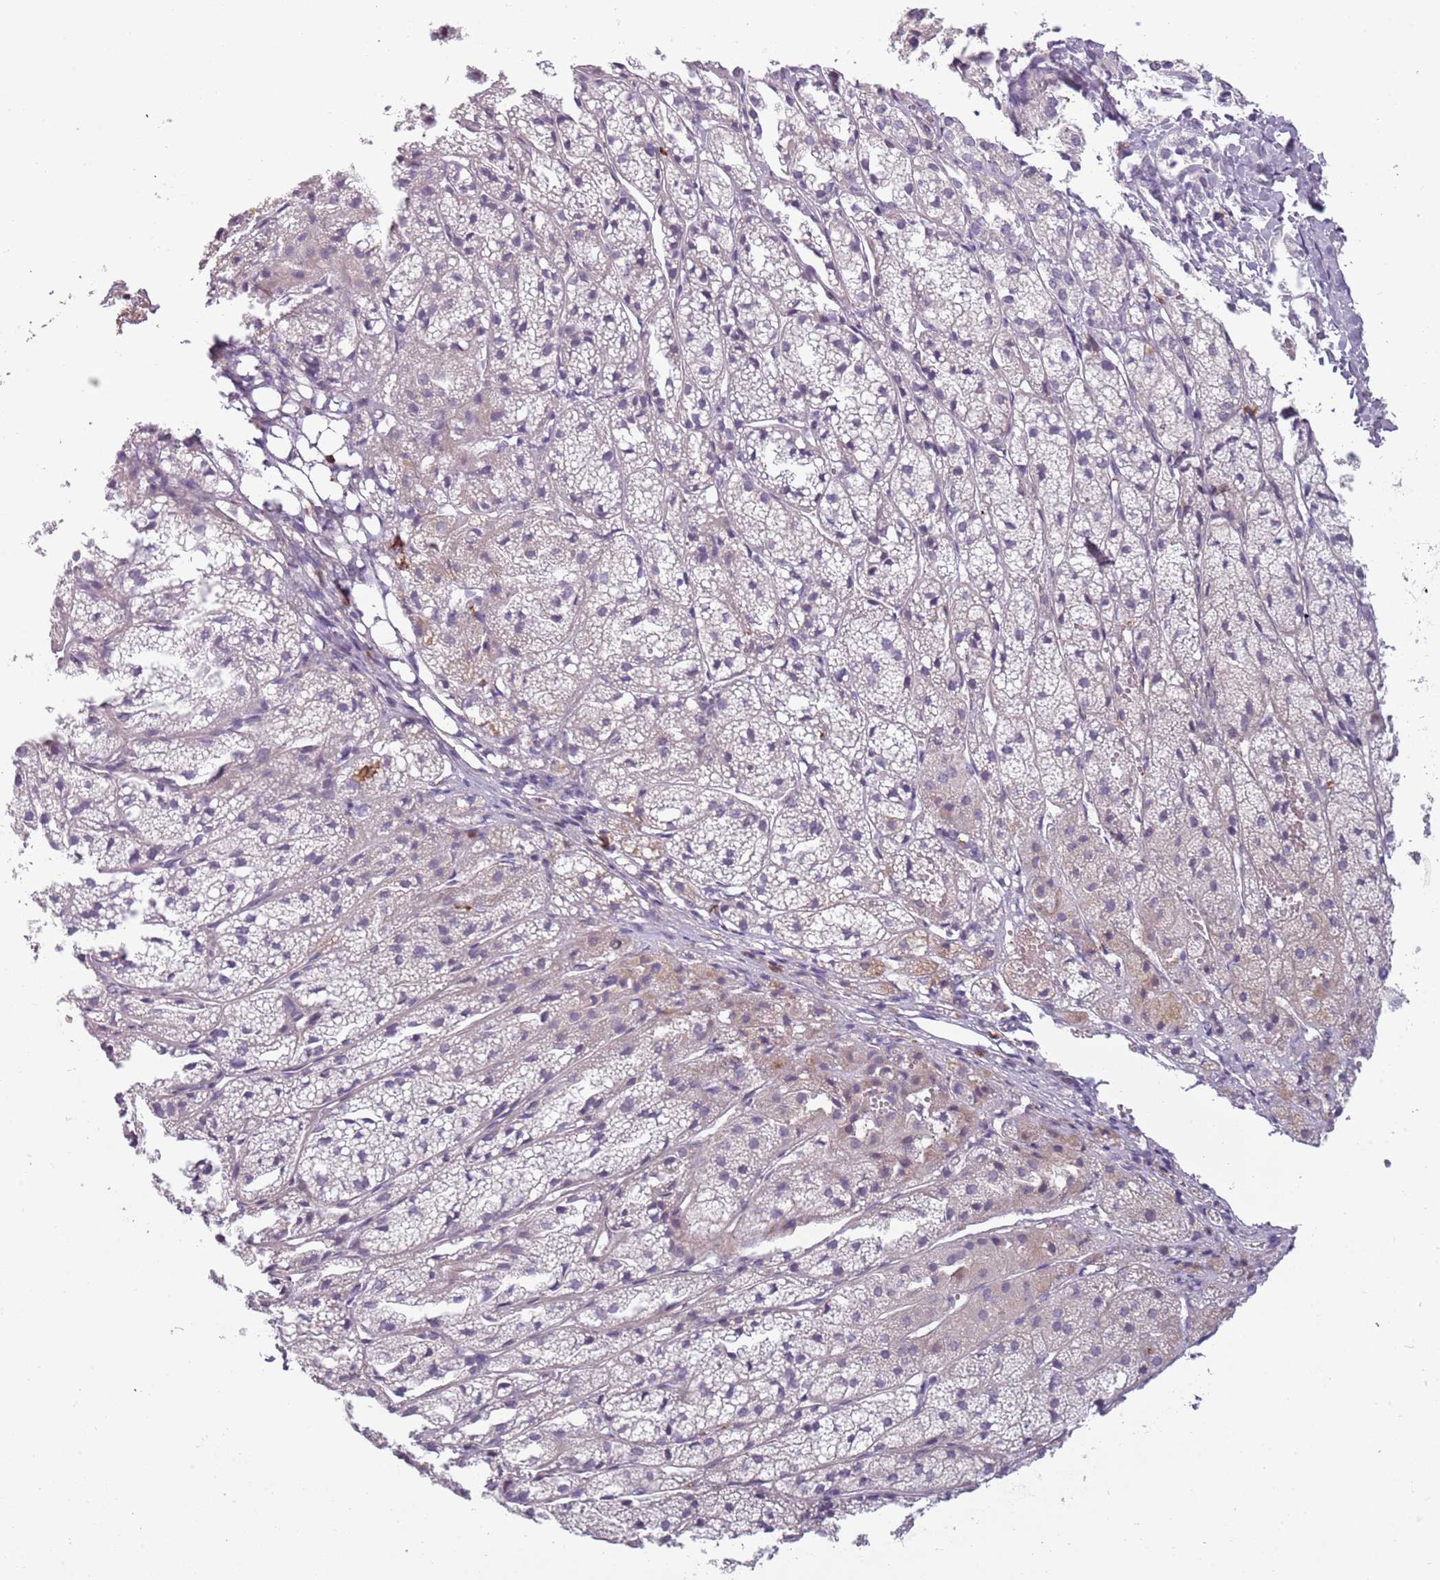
{"staining": {"intensity": "weak", "quantity": "<25%", "location": "cytoplasmic/membranous"}, "tissue": "adrenal gland", "cell_type": "Glandular cells", "image_type": "normal", "snomed": [{"axis": "morphology", "description": "Normal tissue, NOS"}, {"axis": "topography", "description": "Adrenal gland"}], "caption": "IHC histopathology image of benign human adrenal gland stained for a protein (brown), which reveals no positivity in glandular cells. Brightfield microscopy of immunohistochemistry (IHC) stained with DAB (3,3'-diaminobenzidine) (brown) and hematoxylin (blue), captured at high magnification.", "gene": "ZNF583", "patient": {"sex": "female", "age": 44}}